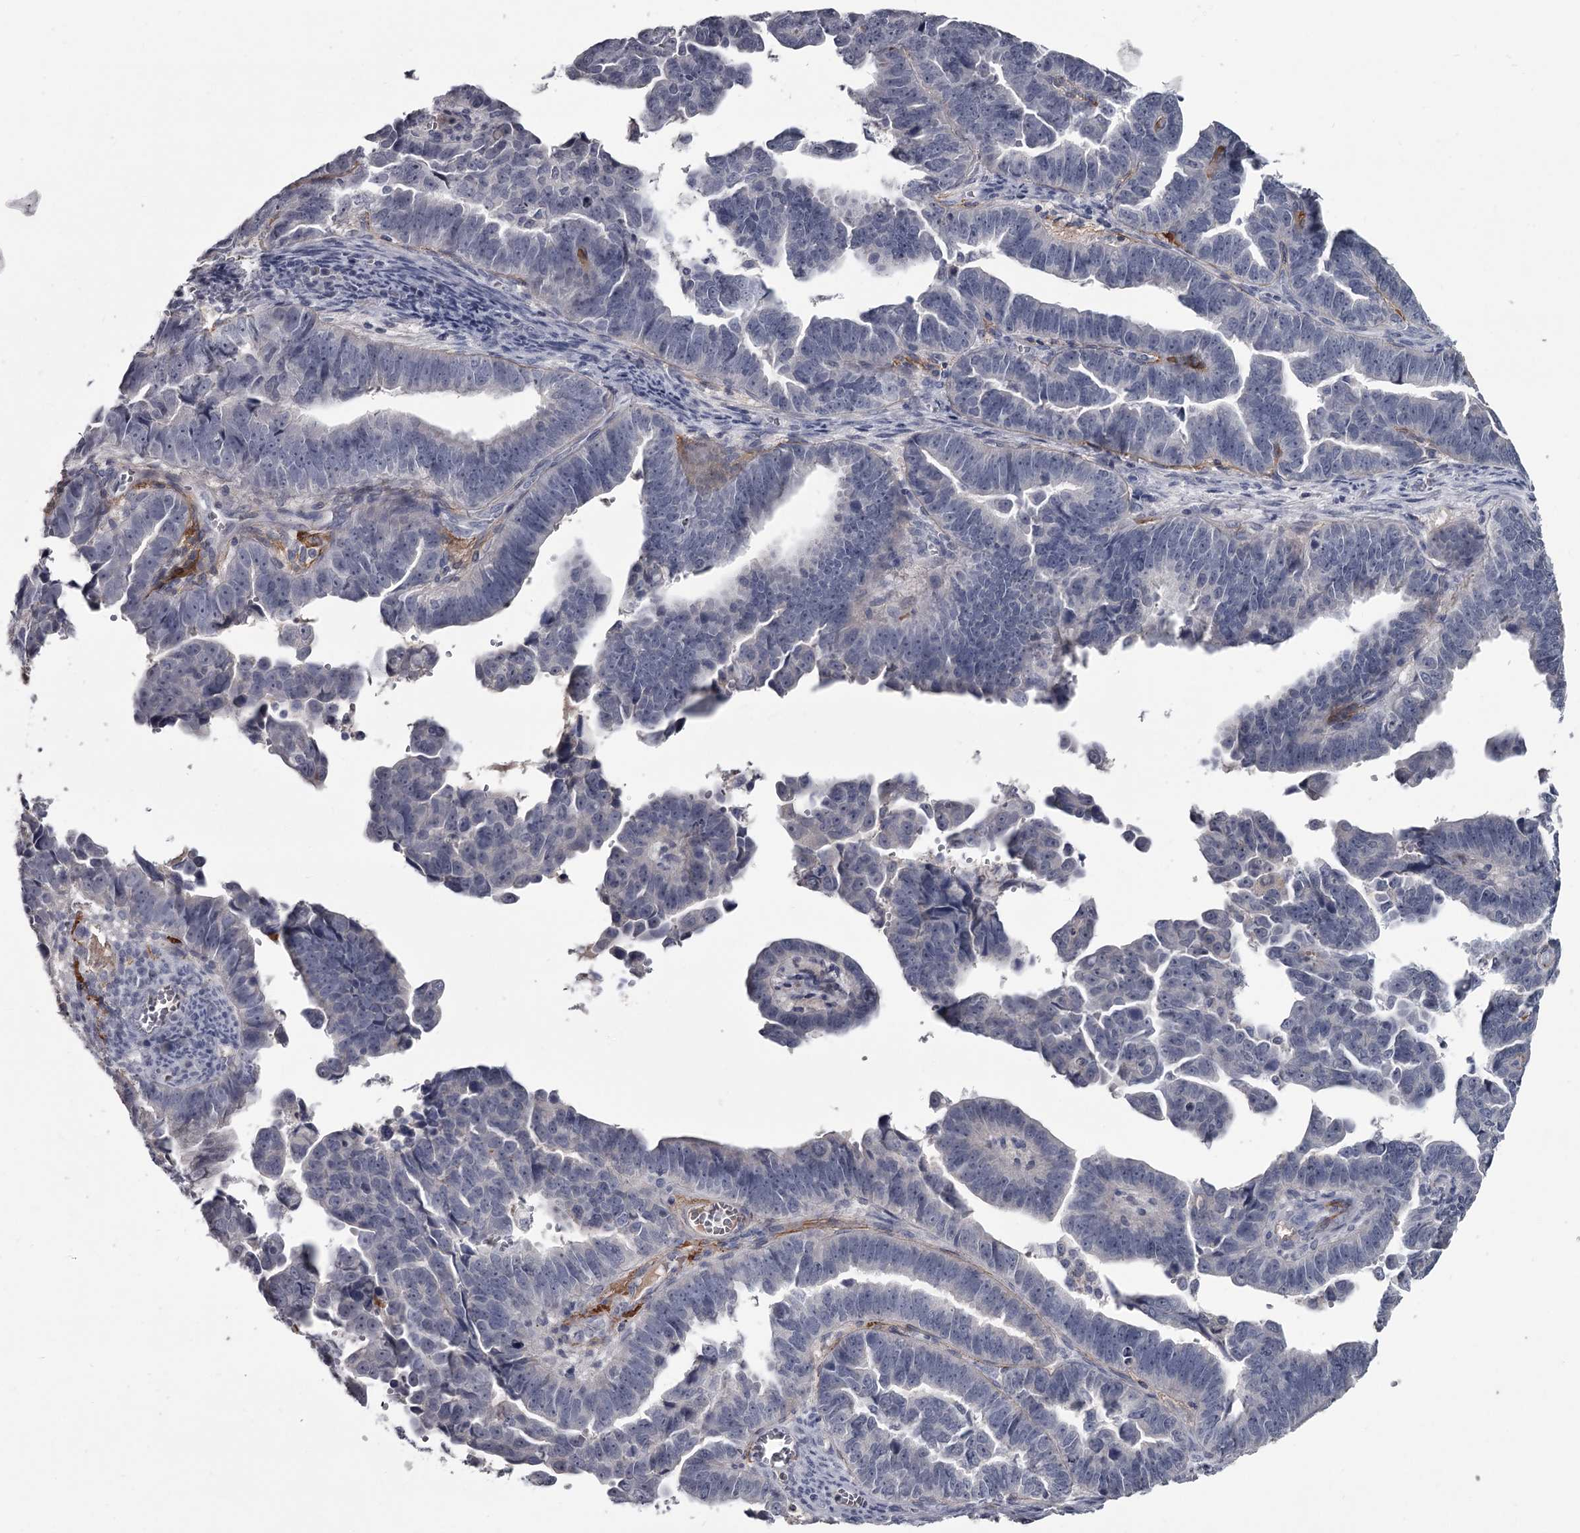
{"staining": {"intensity": "negative", "quantity": "none", "location": "none"}, "tissue": "endometrial cancer", "cell_type": "Tumor cells", "image_type": "cancer", "snomed": [{"axis": "morphology", "description": "Adenocarcinoma, NOS"}, {"axis": "topography", "description": "Endometrium"}], "caption": "The photomicrograph reveals no significant staining in tumor cells of adenocarcinoma (endometrial).", "gene": "DAO", "patient": {"sex": "female", "age": 75}}